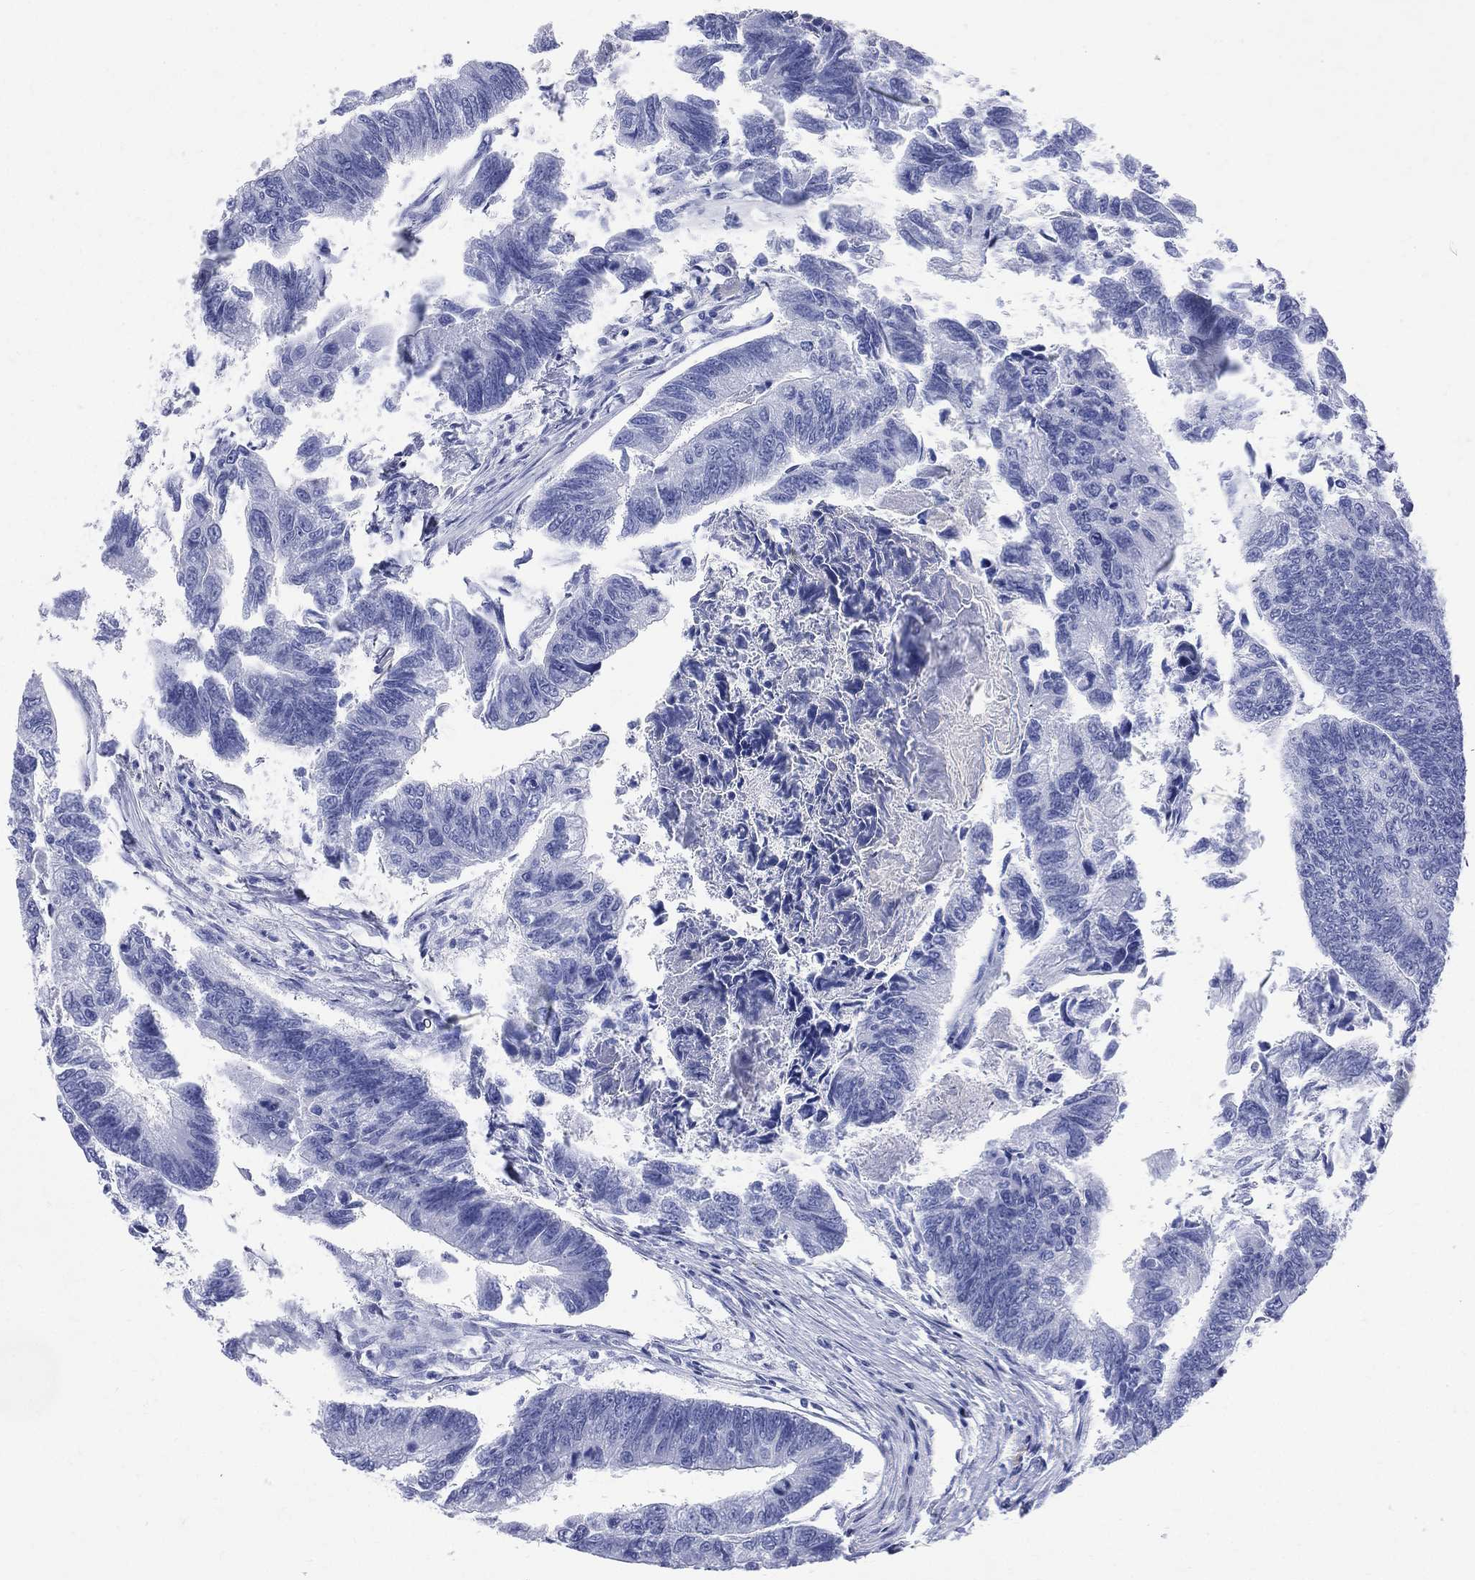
{"staining": {"intensity": "negative", "quantity": "none", "location": "none"}, "tissue": "colorectal cancer", "cell_type": "Tumor cells", "image_type": "cancer", "snomed": [{"axis": "morphology", "description": "Adenocarcinoma, NOS"}, {"axis": "topography", "description": "Colon"}], "caption": "High power microscopy image of an IHC photomicrograph of adenocarcinoma (colorectal), revealing no significant expression in tumor cells.", "gene": "SYP", "patient": {"sex": "female", "age": 65}}